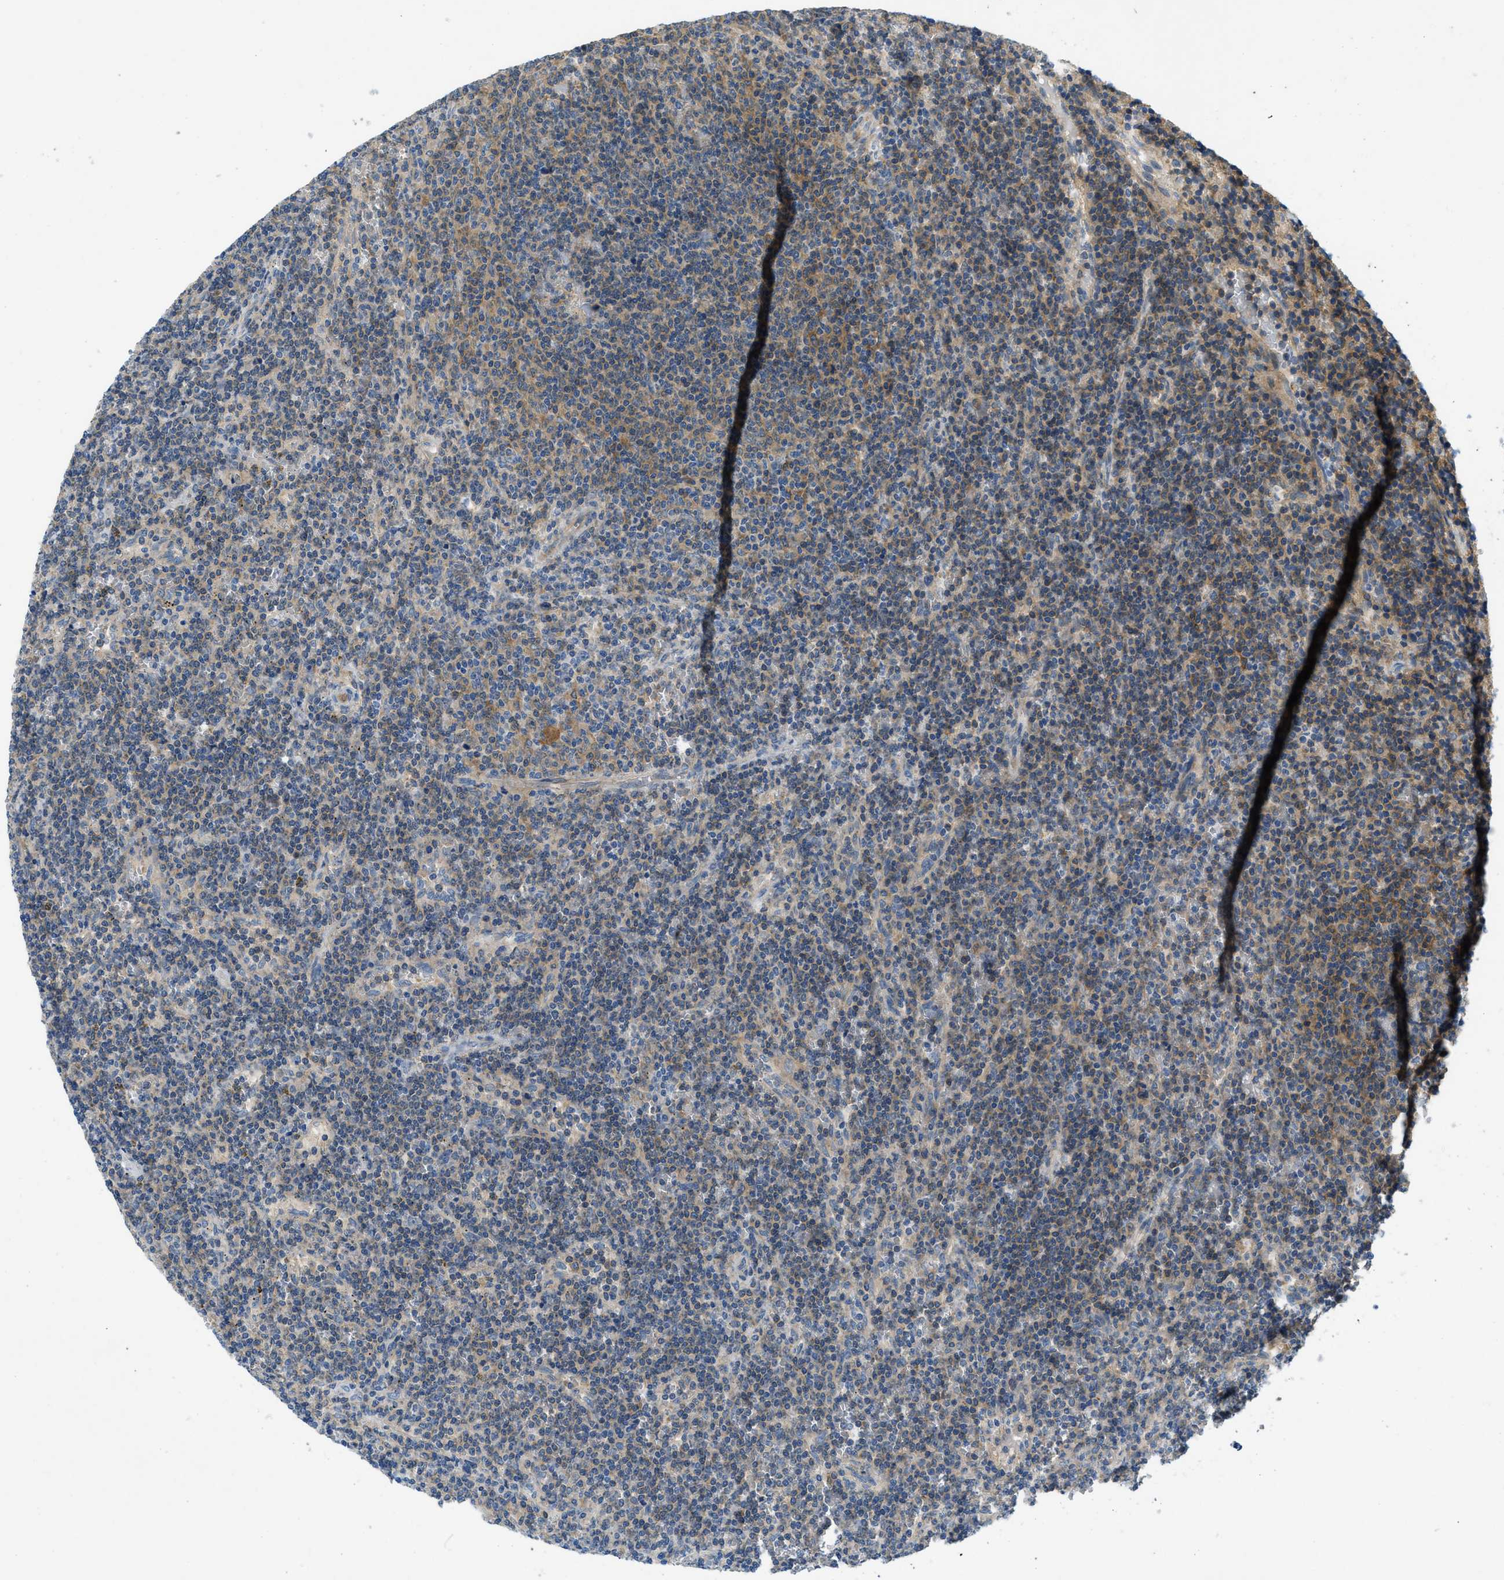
{"staining": {"intensity": "moderate", "quantity": "<25%", "location": "cytoplasmic/membranous"}, "tissue": "lymphoma", "cell_type": "Tumor cells", "image_type": "cancer", "snomed": [{"axis": "morphology", "description": "Malignant lymphoma, non-Hodgkin's type, Low grade"}, {"axis": "topography", "description": "Spleen"}], "caption": "An image of malignant lymphoma, non-Hodgkin's type (low-grade) stained for a protein displays moderate cytoplasmic/membranous brown staining in tumor cells. (DAB (3,3'-diaminobenzidine) = brown stain, brightfield microscopy at high magnification).", "gene": "RIPK2", "patient": {"sex": "female", "age": 50}}